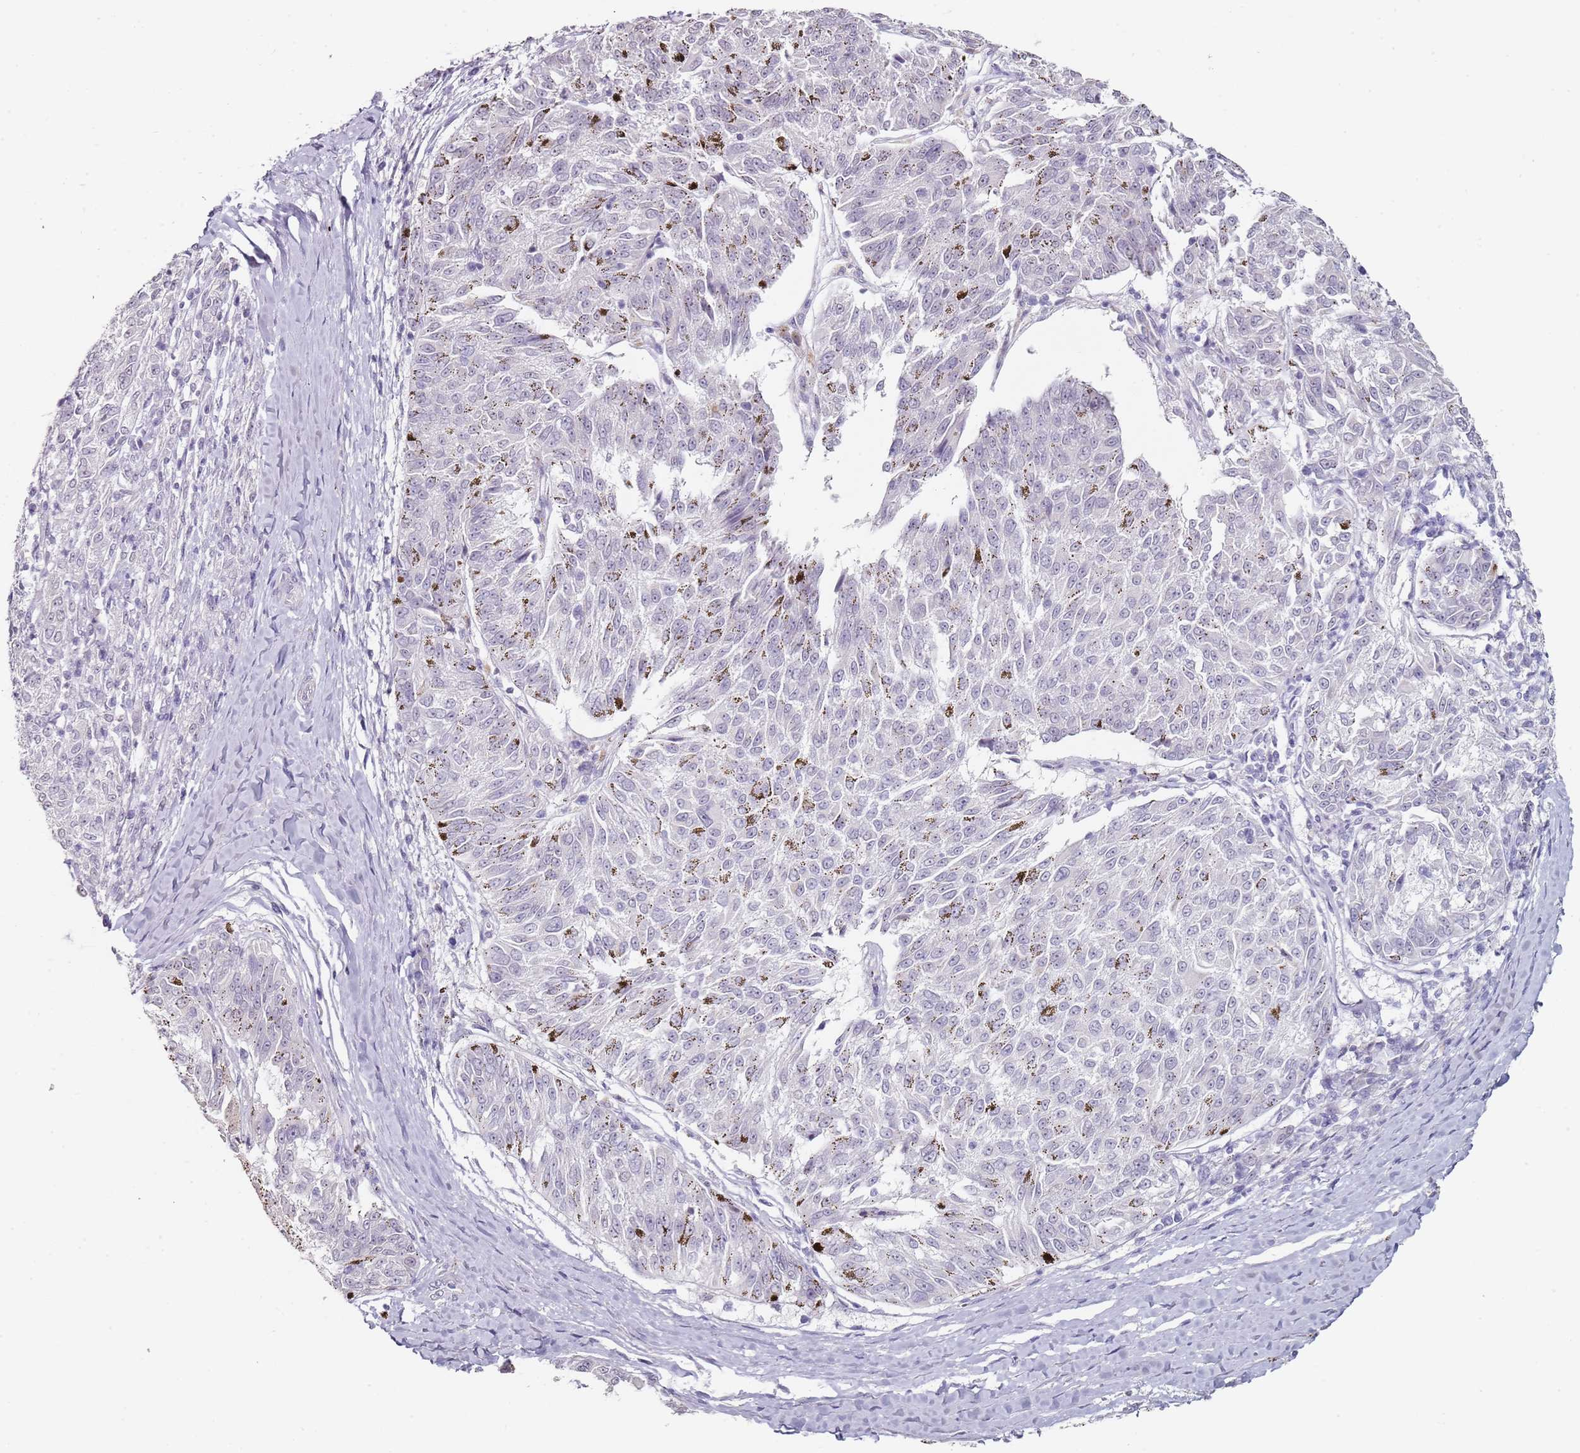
{"staining": {"intensity": "negative", "quantity": "none", "location": "none"}, "tissue": "melanoma", "cell_type": "Tumor cells", "image_type": "cancer", "snomed": [{"axis": "morphology", "description": "Malignant melanoma, NOS"}, {"axis": "topography", "description": "Skin"}], "caption": "Immunohistochemistry histopathology image of neoplastic tissue: human melanoma stained with DAB shows no significant protein expression in tumor cells.", "gene": "DNAH11", "patient": {"sex": "female", "age": 72}}